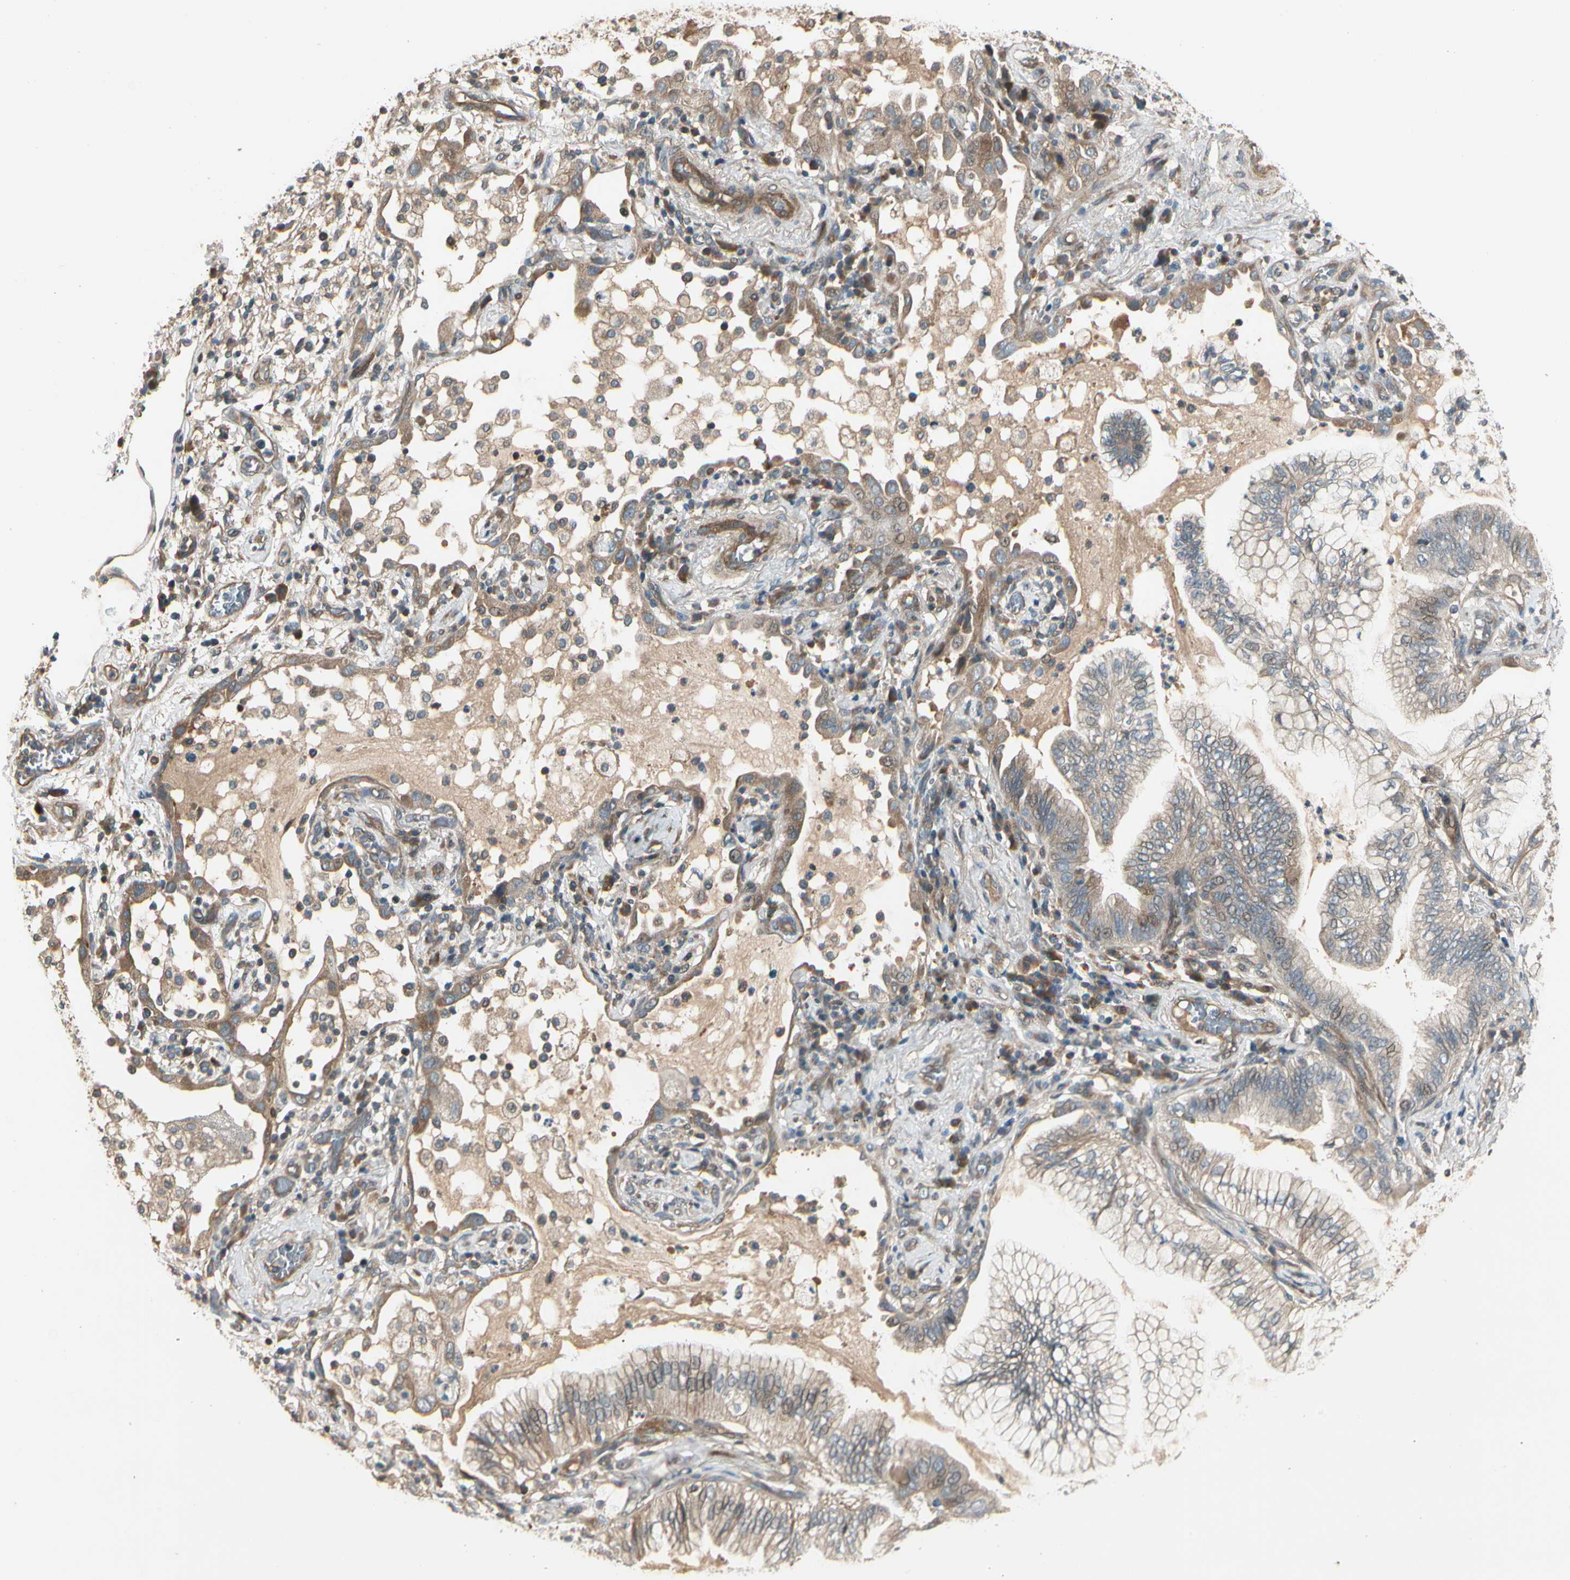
{"staining": {"intensity": "weak", "quantity": "25%-75%", "location": "cytoplasmic/membranous"}, "tissue": "lung cancer", "cell_type": "Tumor cells", "image_type": "cancer", "snomed": [{"axis": "morphology", "description": "Normal tissue, NOS"}, {"axis": "morphology", "description": "Adenocarcinoma, NOS"}, {"axis": "topography", "description": "Bronchus"}, {"axis": "topography", "description": "Lung"}], "caption": "Protein expression analysis of human lung cancer reveals weak cytoplasmic/membranous expression in about 25%-75% of tumor cells. Using DAB (3,3'-diaminobenzidine) (brown) and hematoxylin (blue) stains, captured at high magnification using brightfield microscopy.", "gene": "ACVR1", "patient": {"sex": "female", "age": 70}}